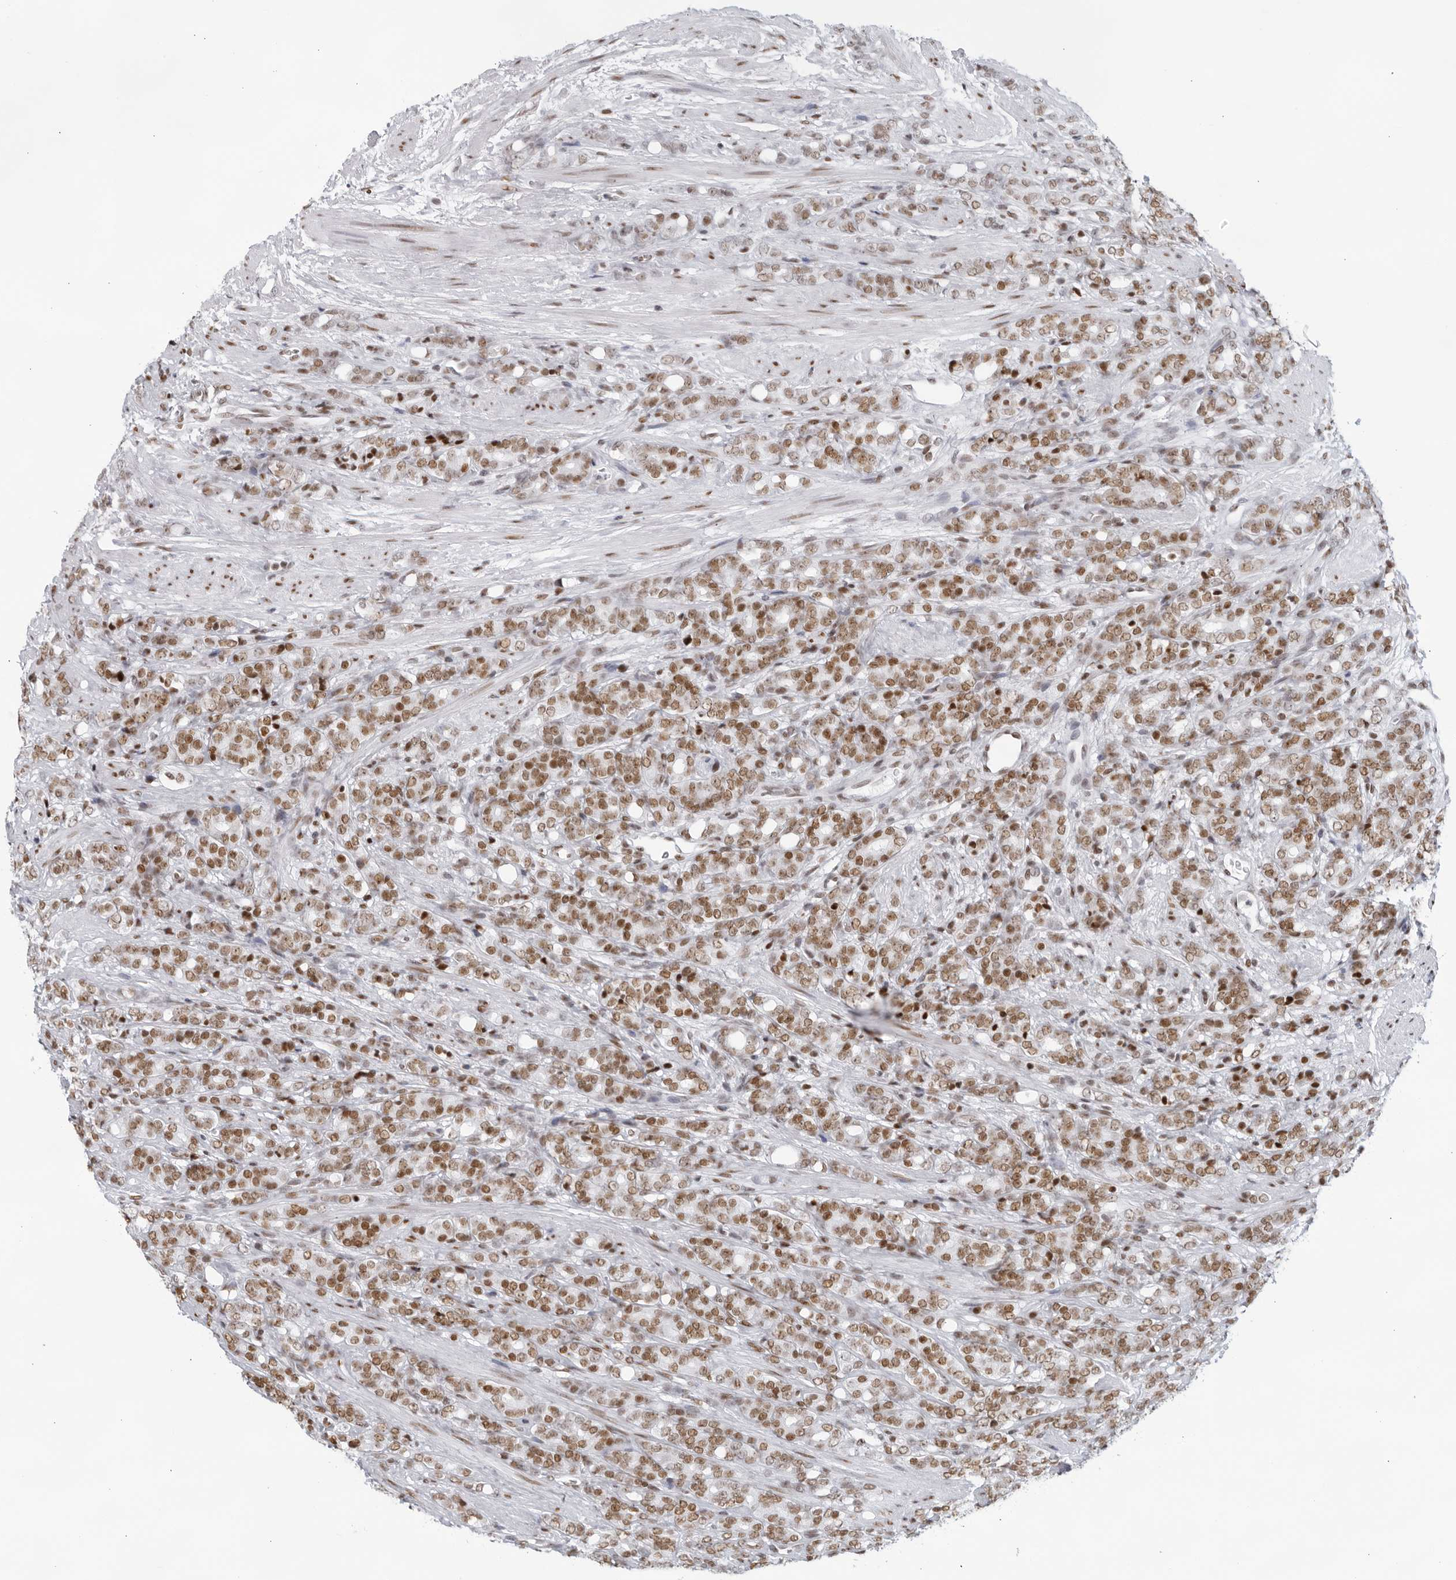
{"staining": {"intensity": "moderate", "quantity": ">75%", "location": "nuclear"}, "tissue": "prostate cancer", "cell_type": "Tumor cells", "image_type": "cancer", "snomed": [{"axis": "morphology", "description": "Adenocarcinoma, High grade"}, {"axis": "topography", "description": "Prostate"}], "caption": "Prostate cancer (high-grade adenocarcinoma) tissue demonstrates moderate nuclear staining in about >75% of tumor cells, visualized by immunohistochemistry. The protein of interest is shown in brown color, while the nuclei are stained blue.", "gene": "HP1BP3", "patient": {"sex": "male", "age": 62}}